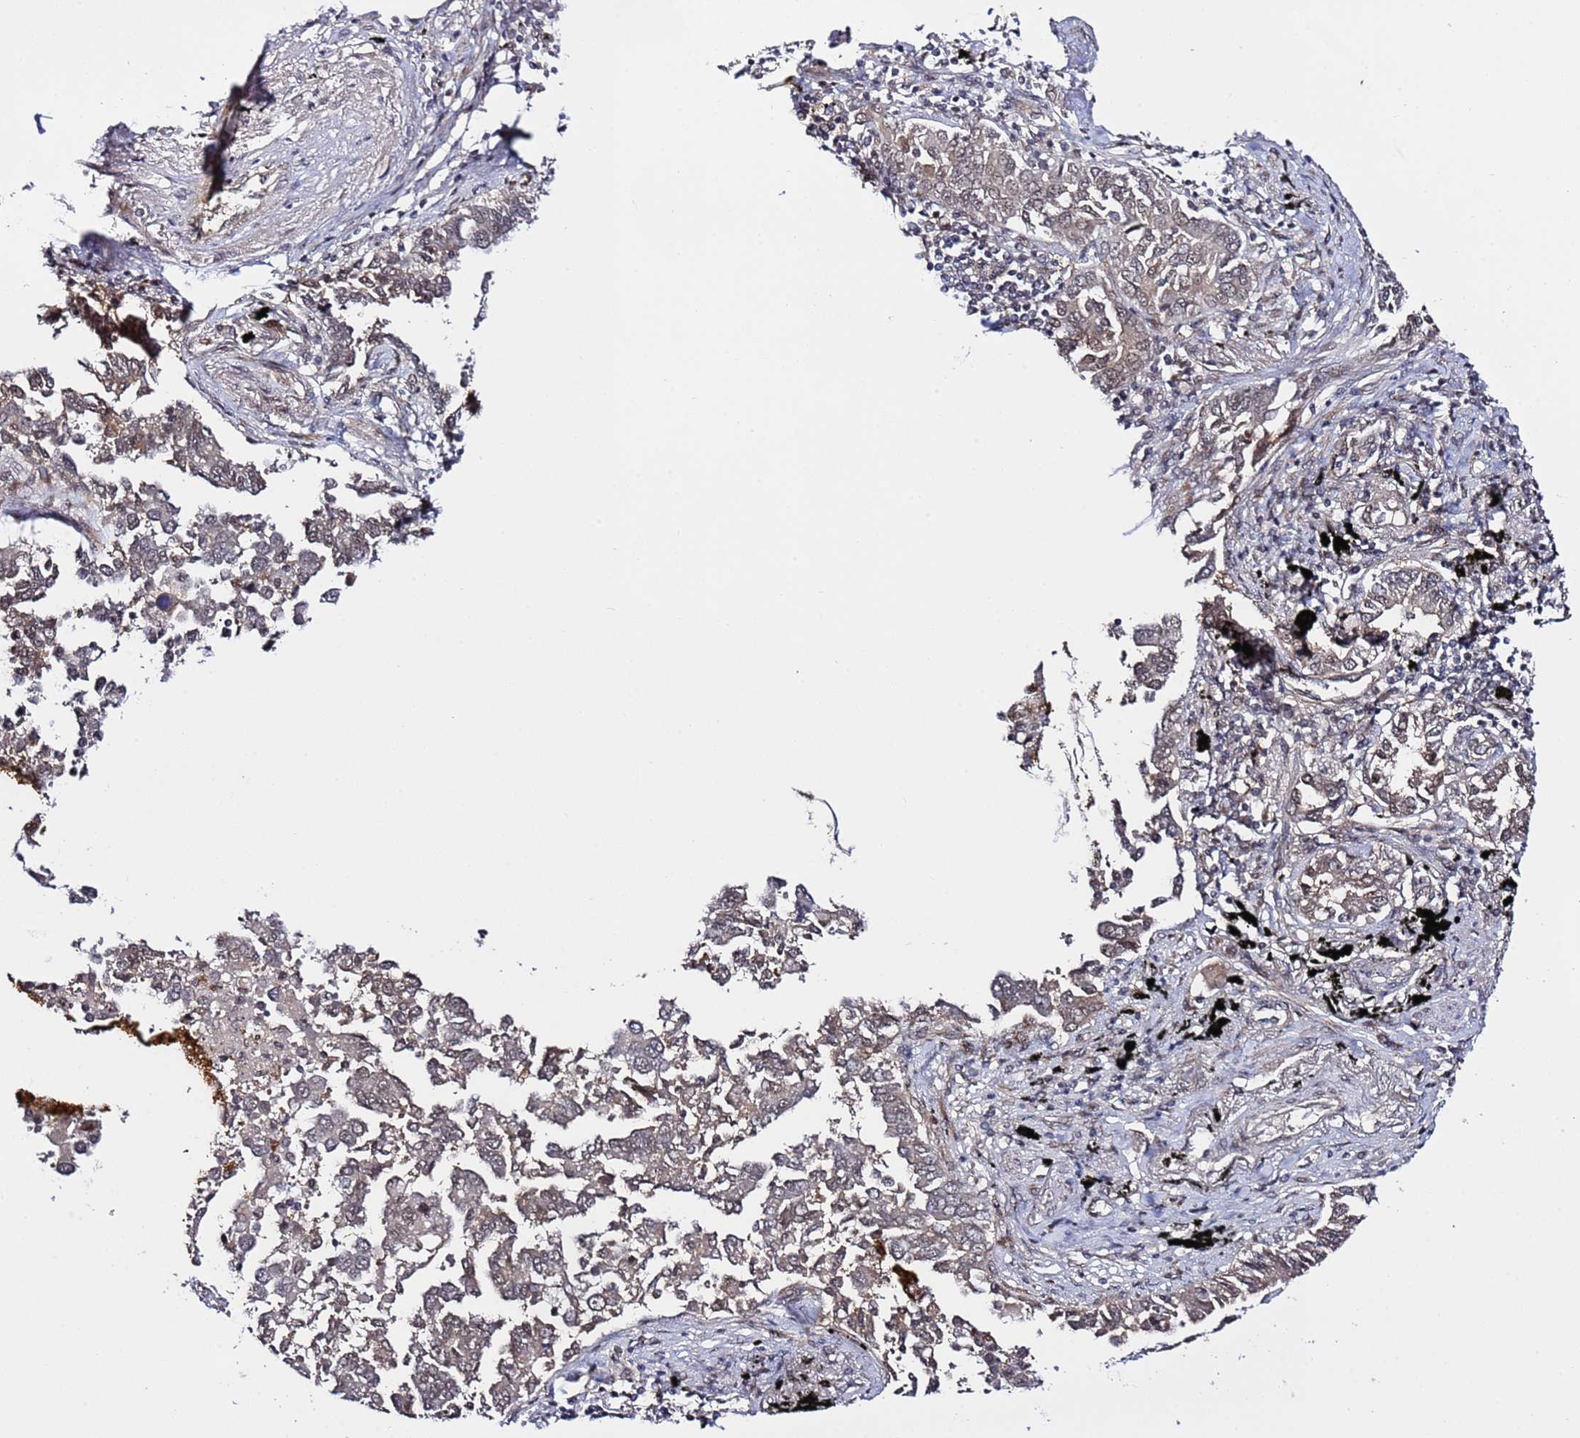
{"staining": {"intensity": "weak", "quantity": ">75%", "location": "cytoplasmic/membranous,nuclear"}, "tissue": "lung cancer", "cell_type": "Tumor cells", "image_type": "cancer", "snomed": [{"axis": "morphology", "description": "Adenocarcinoma, NOS"}, {"axis": "topography", "description": "Lung"}], "caption": "Immunohistochemical staining of lung adenocarcinoma shows weak cytoplasmic/membranous and nuclear protein positivity in approximately >75% of tumor cells.", "gene": "POLR2D", "patient": {"sex": "male", "age": 67}}